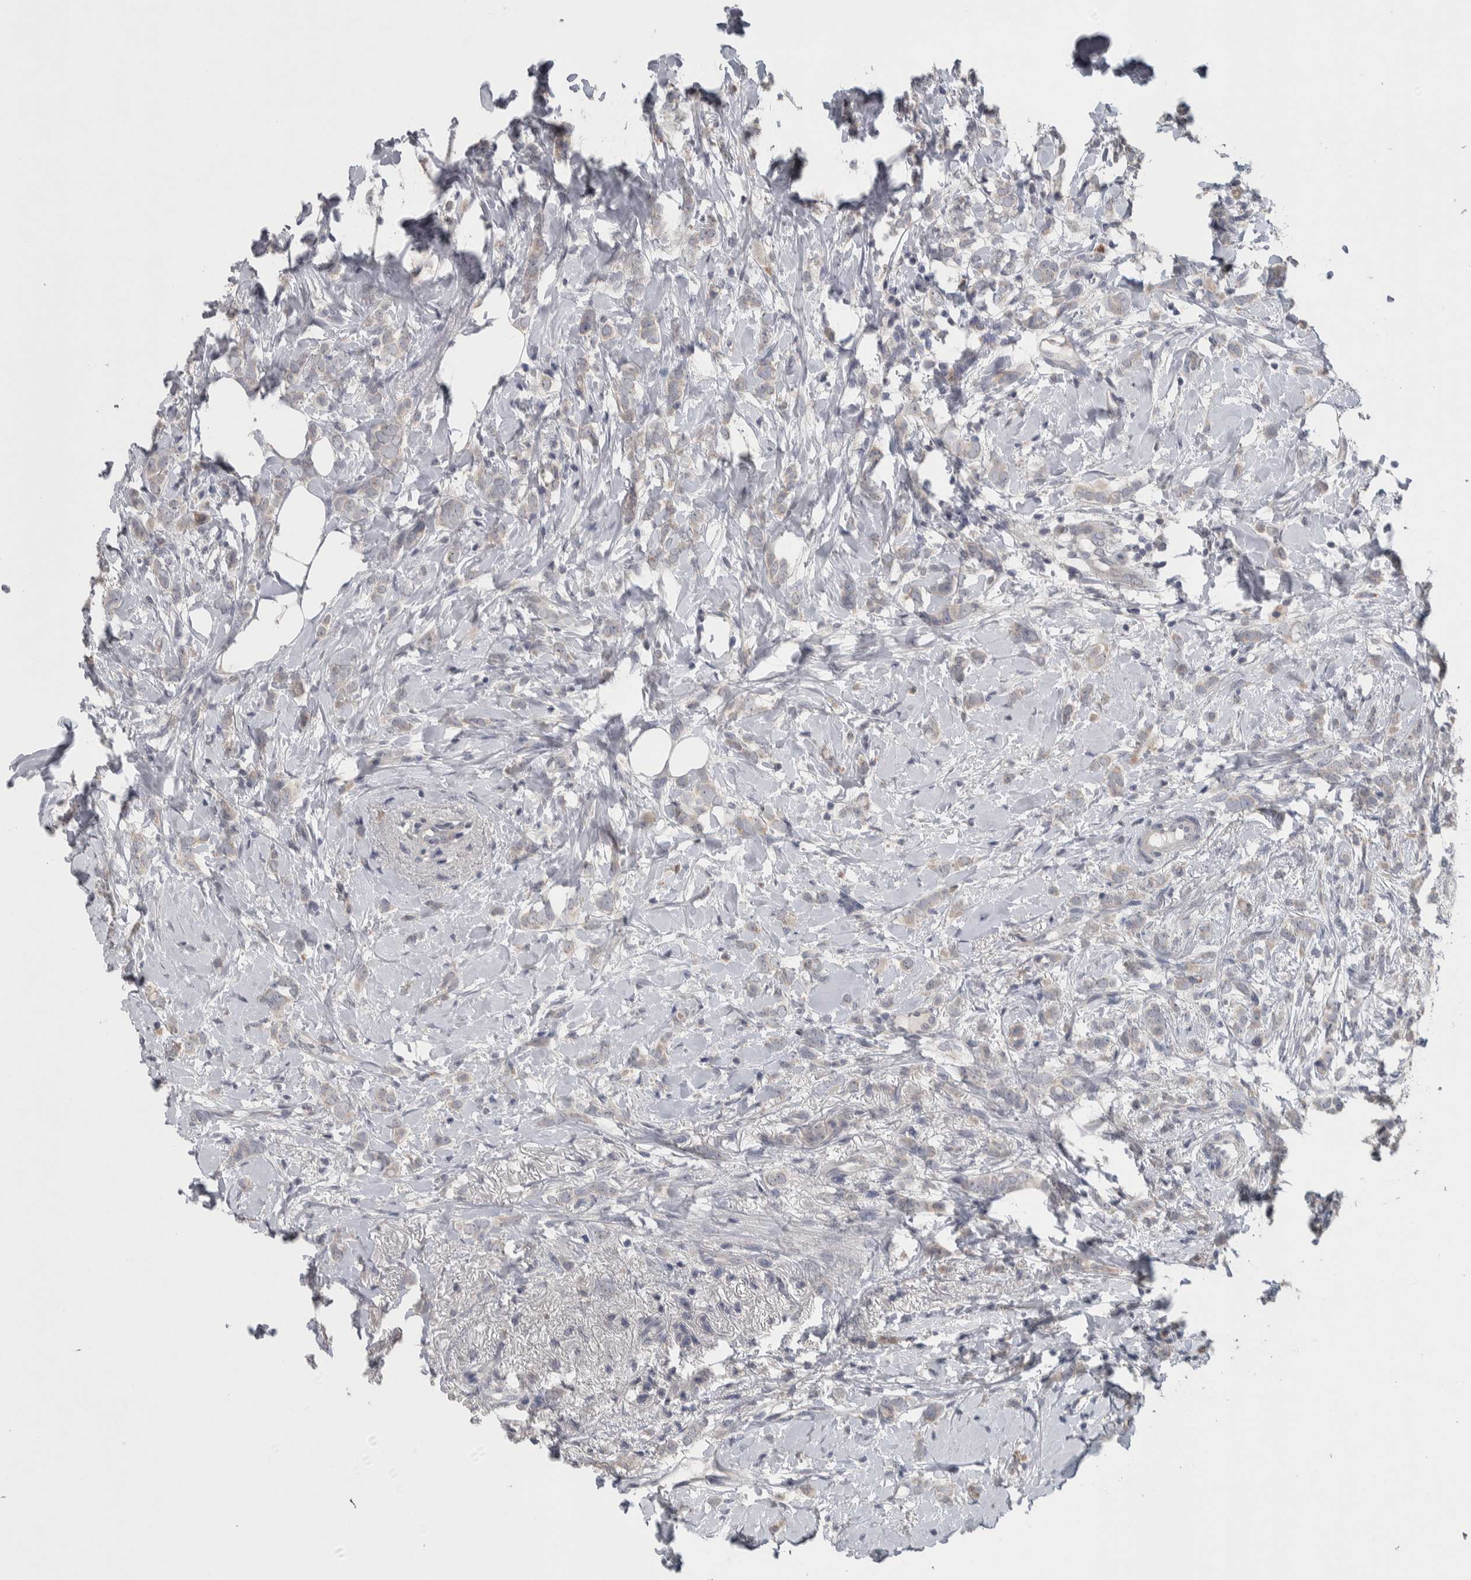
{"staining": {"intensity": "negative", "quantity": "none", "location": "none"}, "tissue": "breast cancer", "cell_type": "Tumor cells", "image_type": "cancer", "snomed": [{"axis": "morphology", "description": "Normal tissue, NOS"}, {"axis": "morphology", "description": "Lobular carcinoma"}, {"axis": "topography", "description": "Breast"}], "caption": "Micrograph shows no significant protein staining in tumor cells of breast lobular carcinoma.", "gene": "SRP68", "patient": {"sex": "female", "age": 47}}